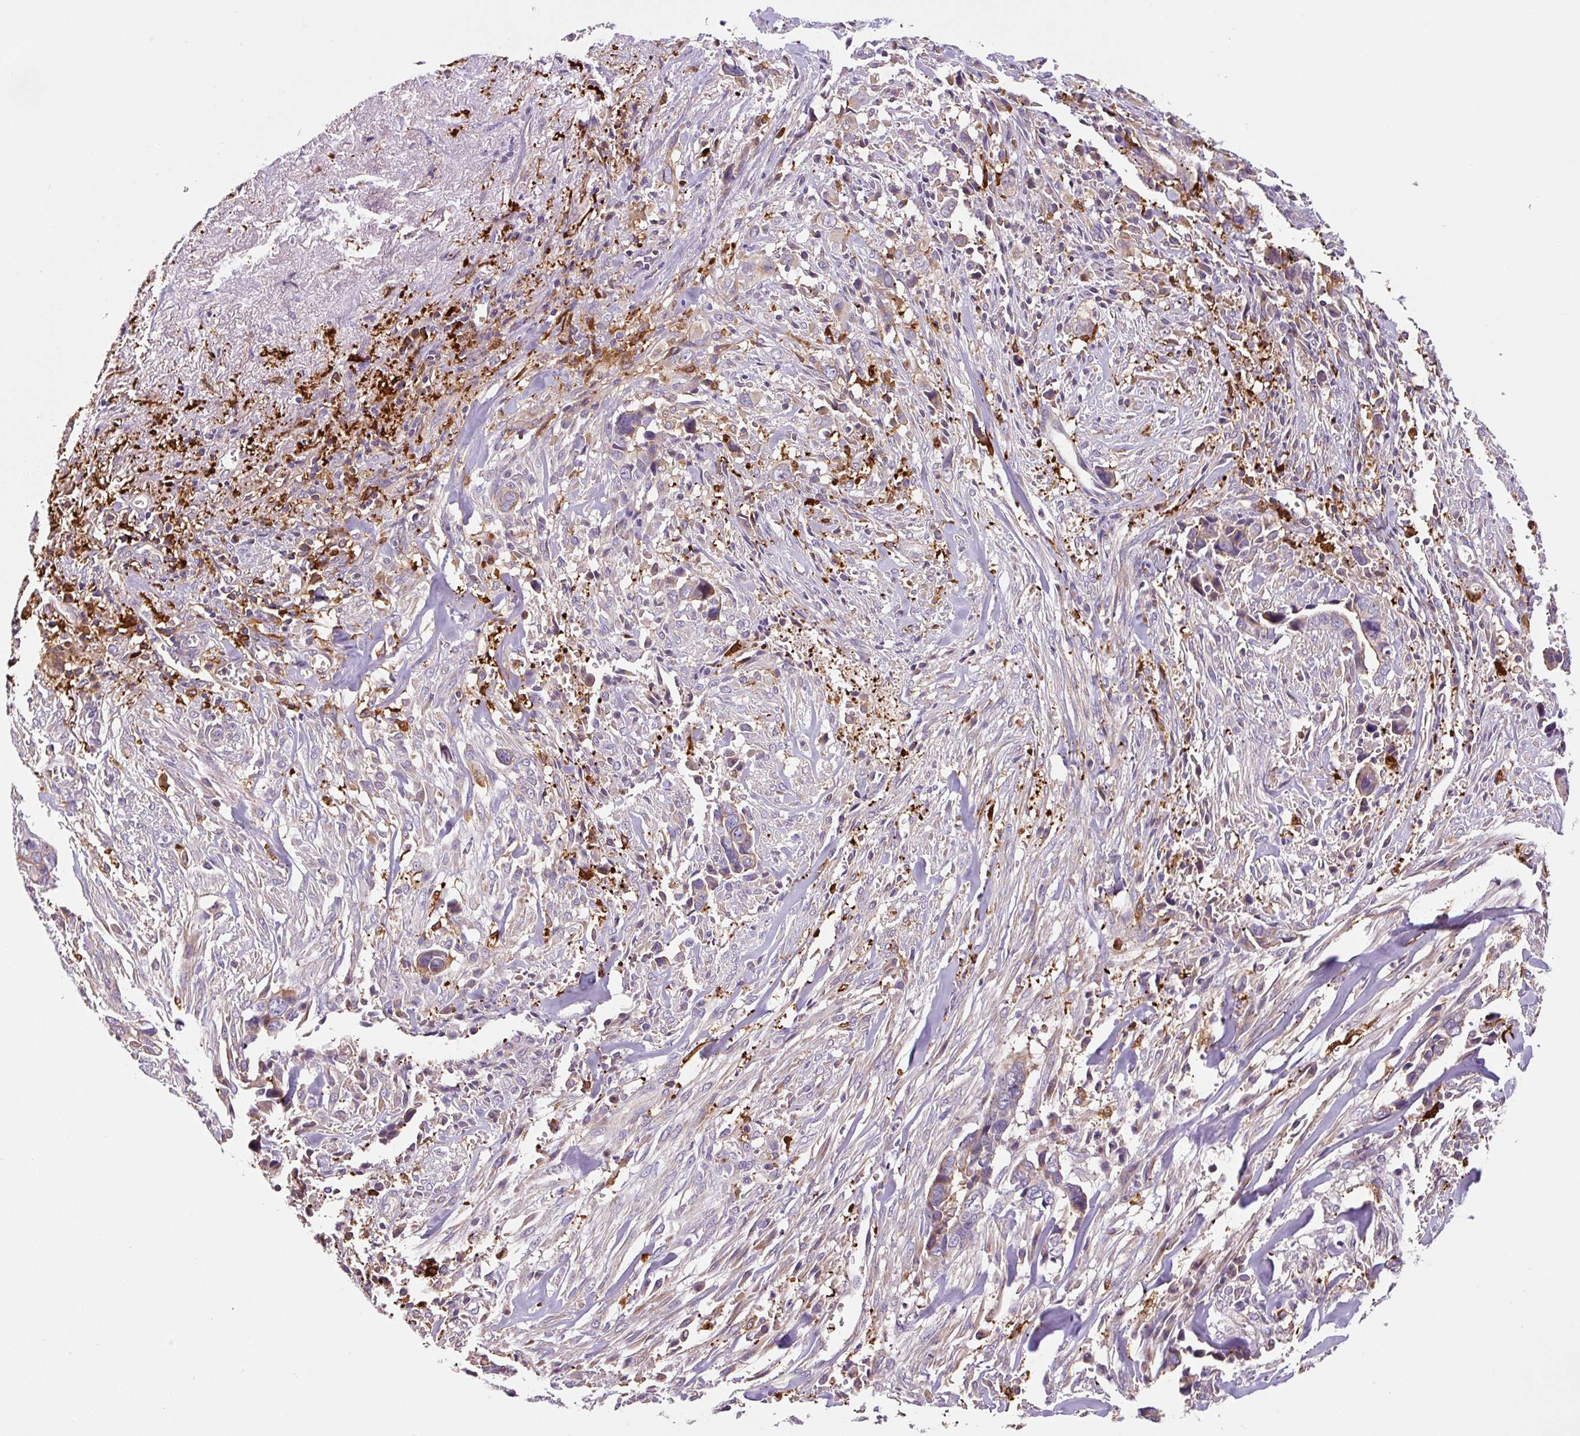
{"staining": {"intensity": "weak", "quantity": "<25%", "location": "cytoplasmic/membranous"}, "tissue": "liver cancer", "cell_type": "Tumor cells", "image_type": "cancer", "snomed": [{"axis": "morphology", "description": "Cholangiocarcinoma"}, {"axis": "topography", "description": "Liver"}], "caption": "Photomicrograph shows no significant protein positivity in tumor cells of cholangiocarcinoma (liver).", "gene": "FUT10", "patient": {"sex": "female", "age": 79}}